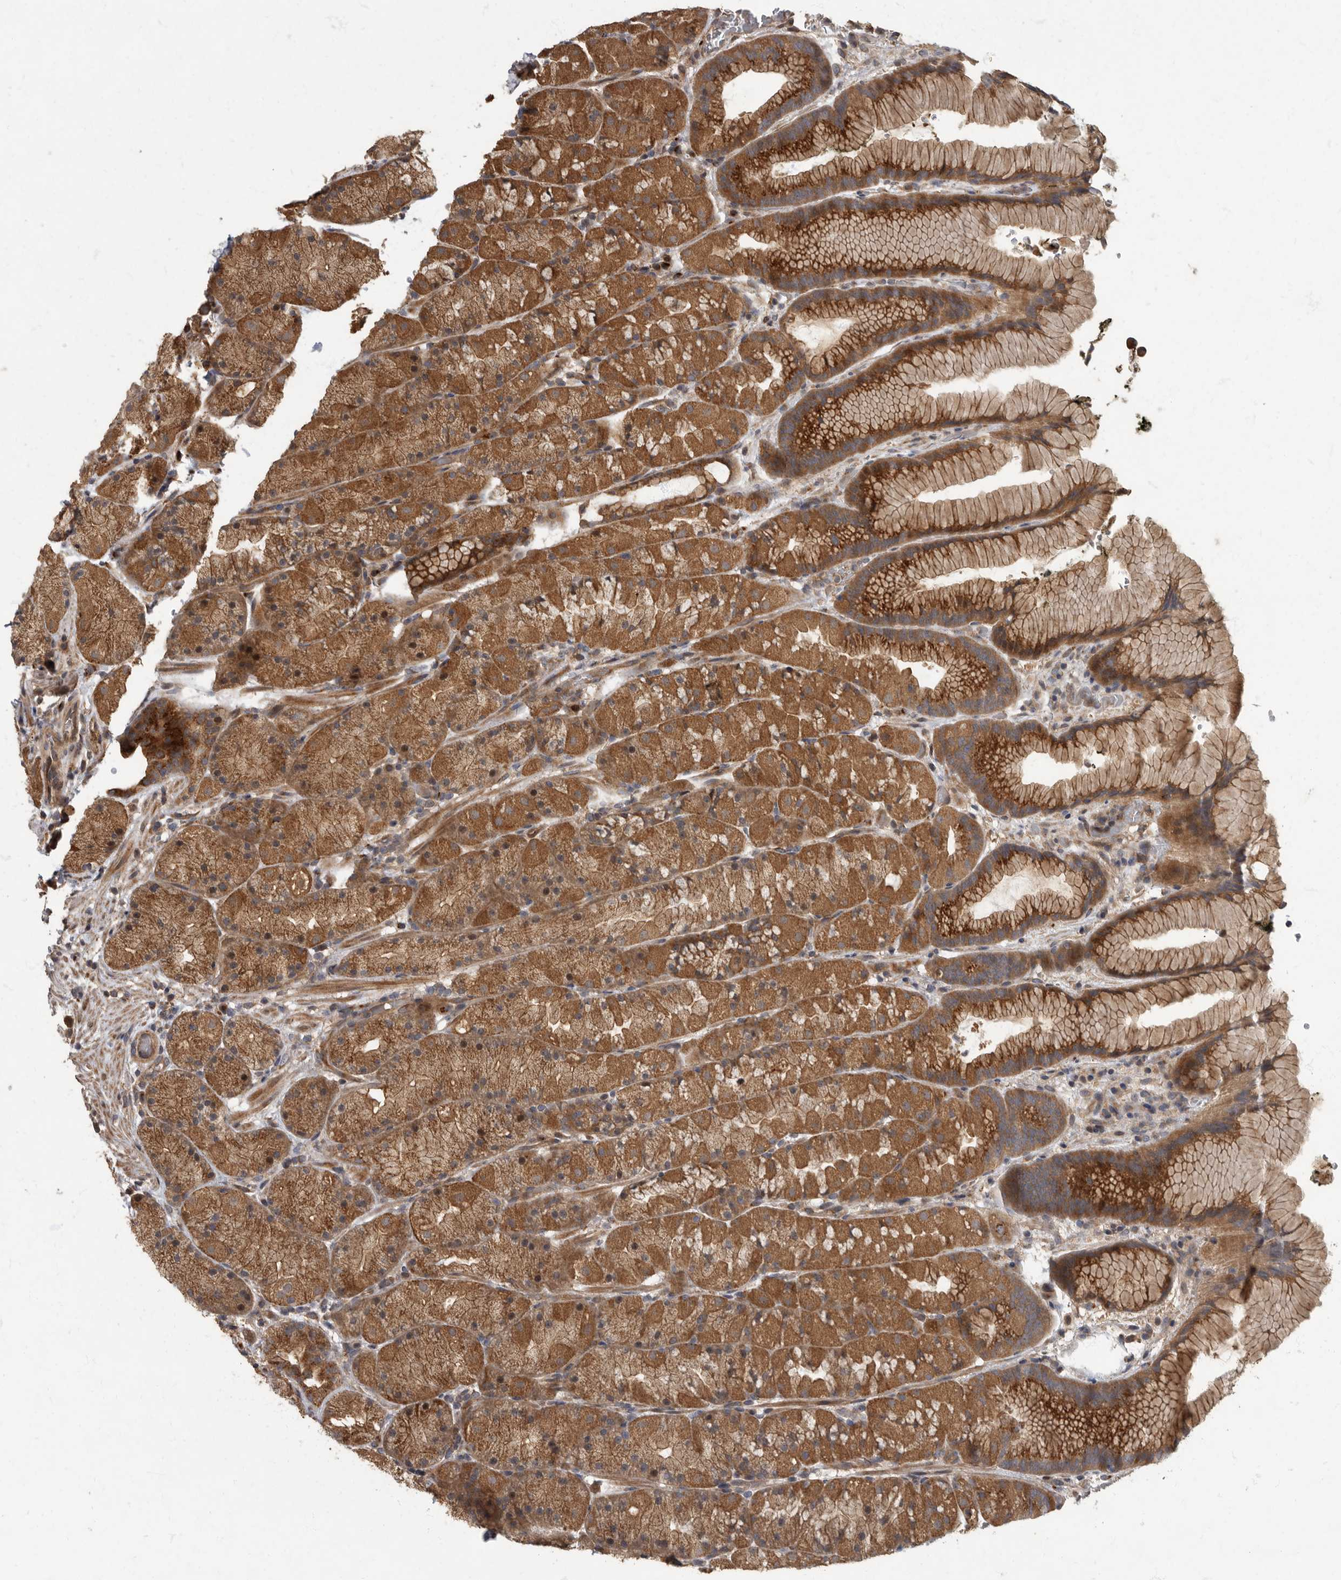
{"staining": {"intensity": "strong", "quantity": ">75%", "location": "cytoplasmic/membranous"}, "tissue": "stomach", "cell_type": "Glandular cells", "image_type": "normal", "snomed": [{"axis": "morphology", "description": "Normal tissue, NOS"}, {"axis": "topography", "description": "Stomach, upper"}, {"axis": "topography", "description": "Stomach"}], "caption": "Protein staining of unremarkable stomach exhibits strong cytoplasmic/membranous positivity in about >75% of glandular cells.", "gene": "IQCK", "patient": {"sex": "male", "age": 48}}